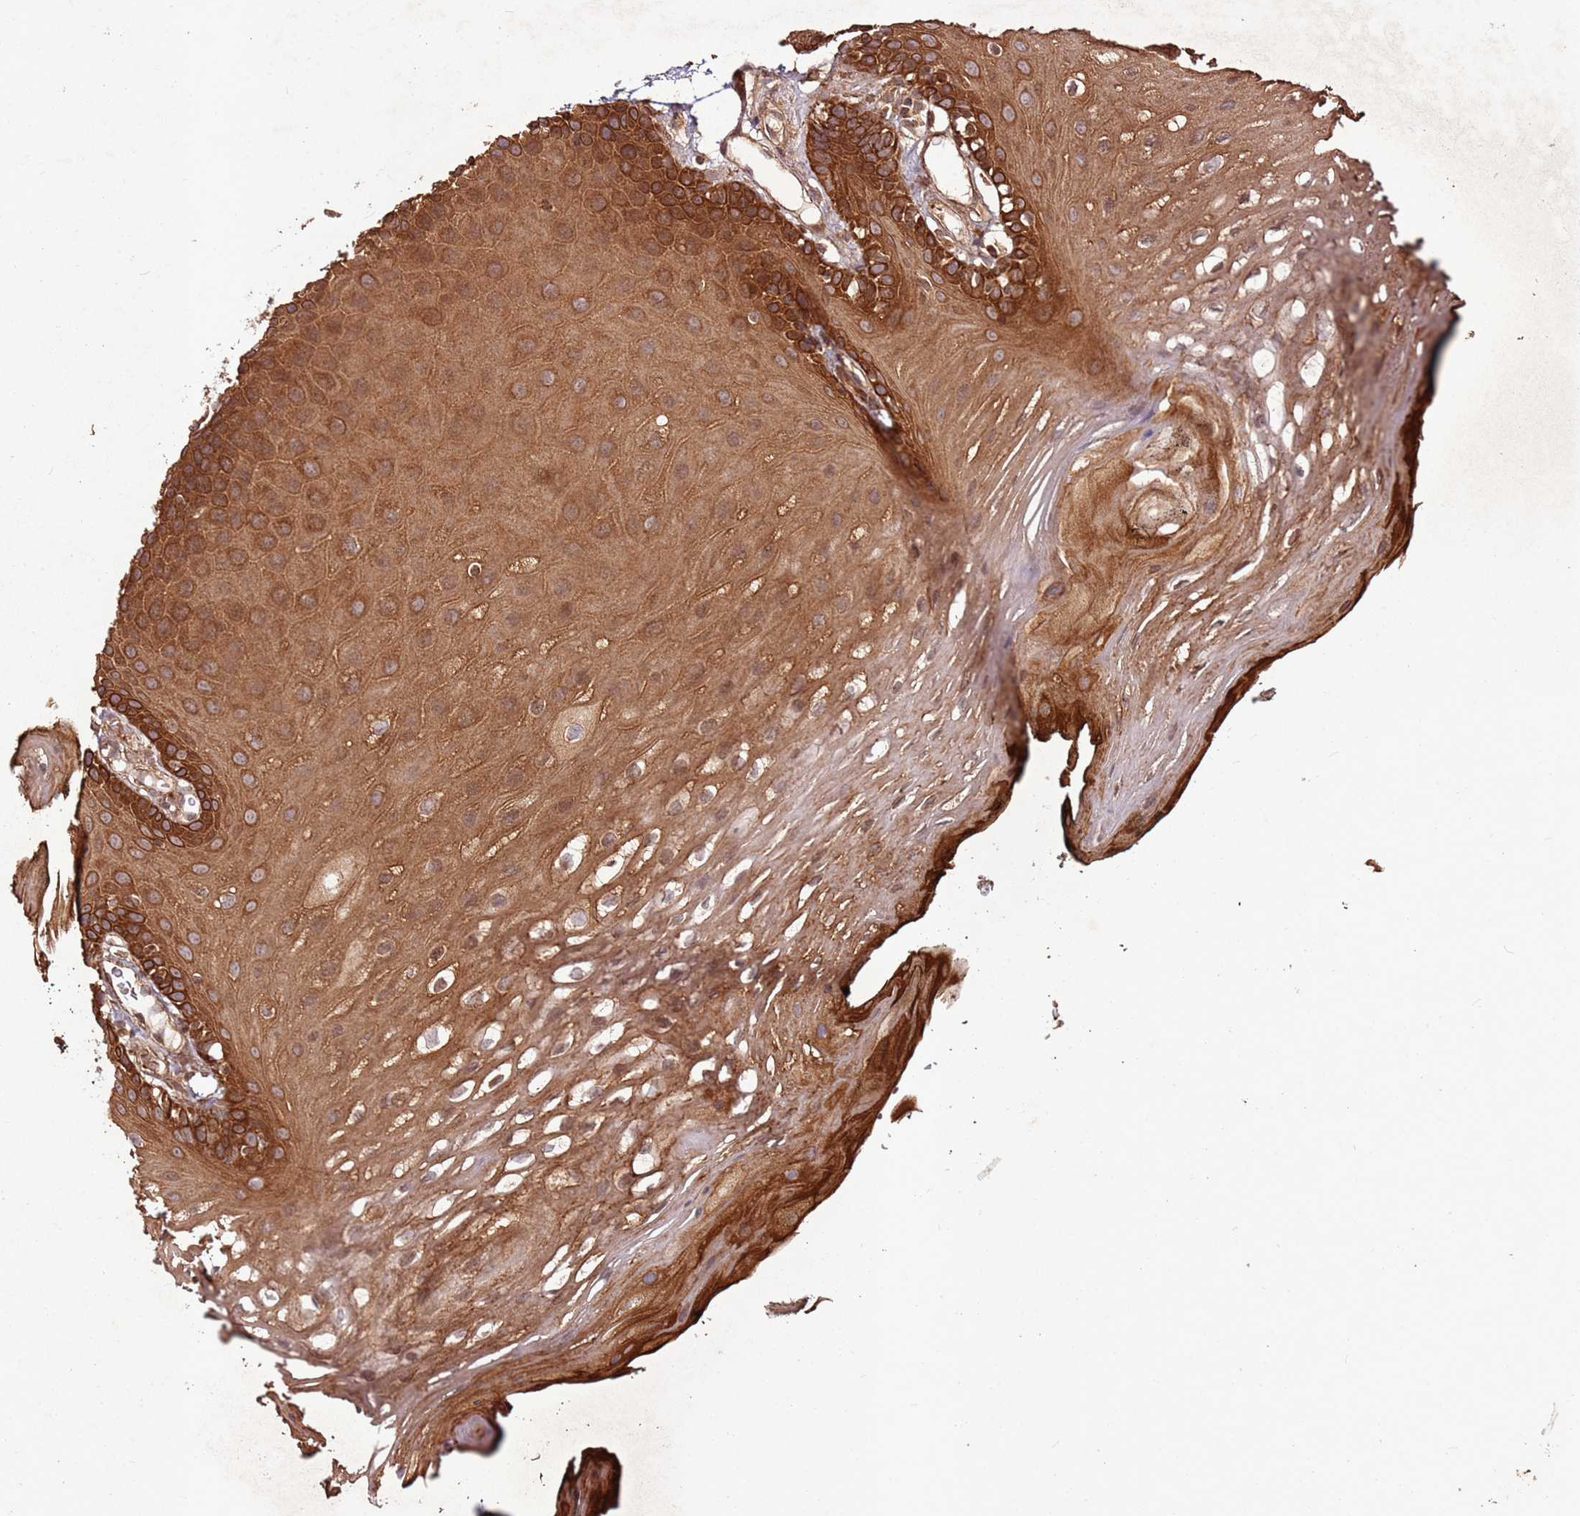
{"staining": {"intensity": "strong", "quantity": ">75%", "location": "cytoplasmic/membranous"}, "tissue": "oral mucosa", "cell_type": "Squamous epithelial cells", "image_type": "normal", "snomed": [{"axis": "morphology", "description": "Normal tissue, NOS"}, {"axis": "topography", "description": "Oral tissue"}, {"axis": "topography", "description": "Tounge, NOS"}], "caption": "This photomicrograph displays unremarkable oral mucosa stained with IHC to label a protein in brown. The cytoplasmic/membranous of squamous epithelial cells show strong positivity for the protein. Nuclei are counter-stained blue.", "gene": "FAM186A", "patient": {"sex": "female", "age": 81}}